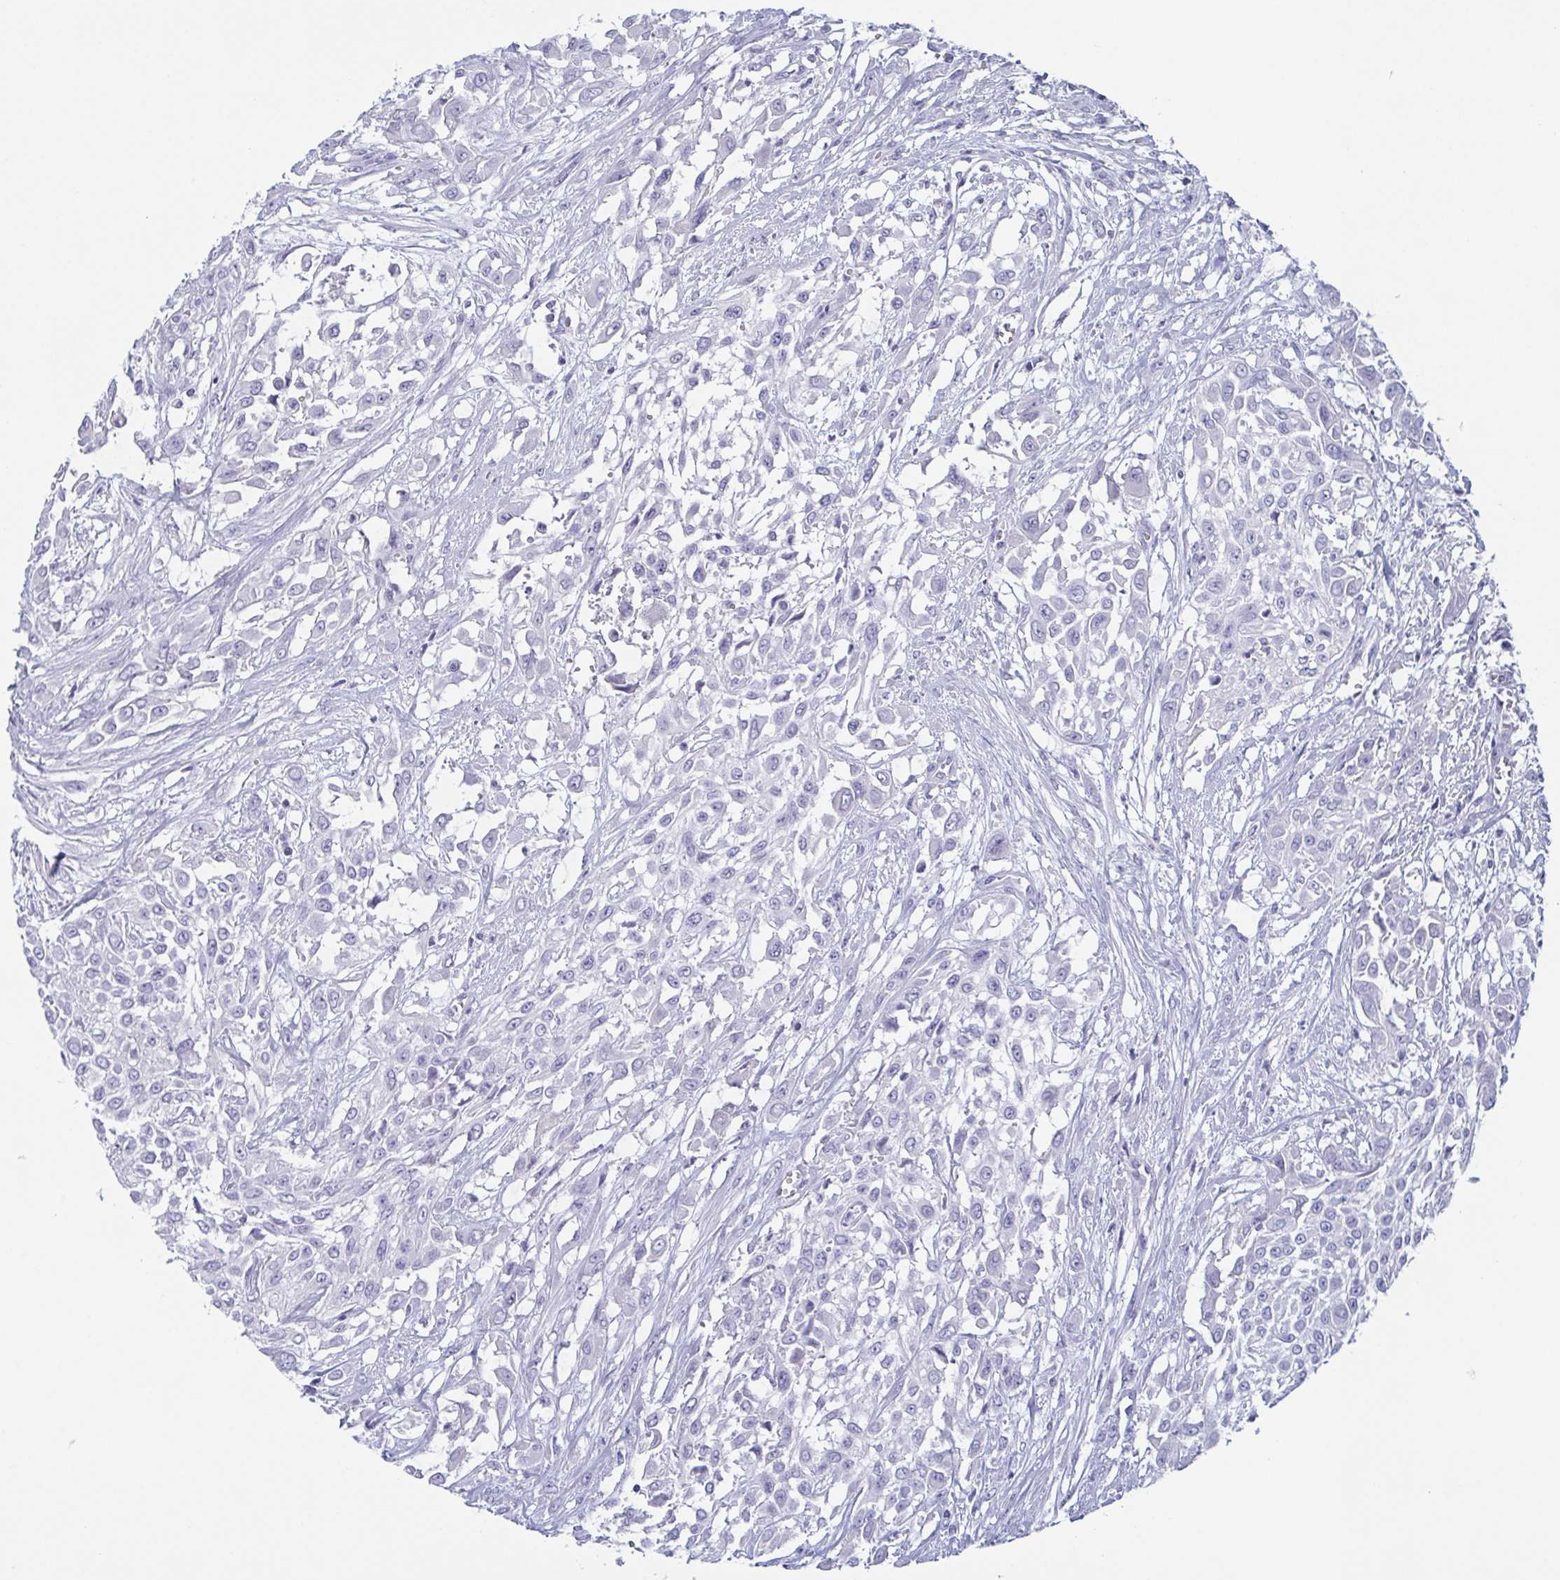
{"staining": {"intensity": "negative", "quantity": "none", "location": "none"}, "tissue": "urothelial cancer", "cell_type": "Tumor cells", "image_type": "cancer", "snomed": [{"axis": "morphology", "description": "Urothelial carcinoma, High grade"}, {"axis": "topography", "description": "Urinary bladder"}], "caption": "The photomicrograph displays no staining of tumor cells in urothelial carcinoma (high-grade).", "gene": "ITLN1", "patient": {"sex": "male", "age": 57}}